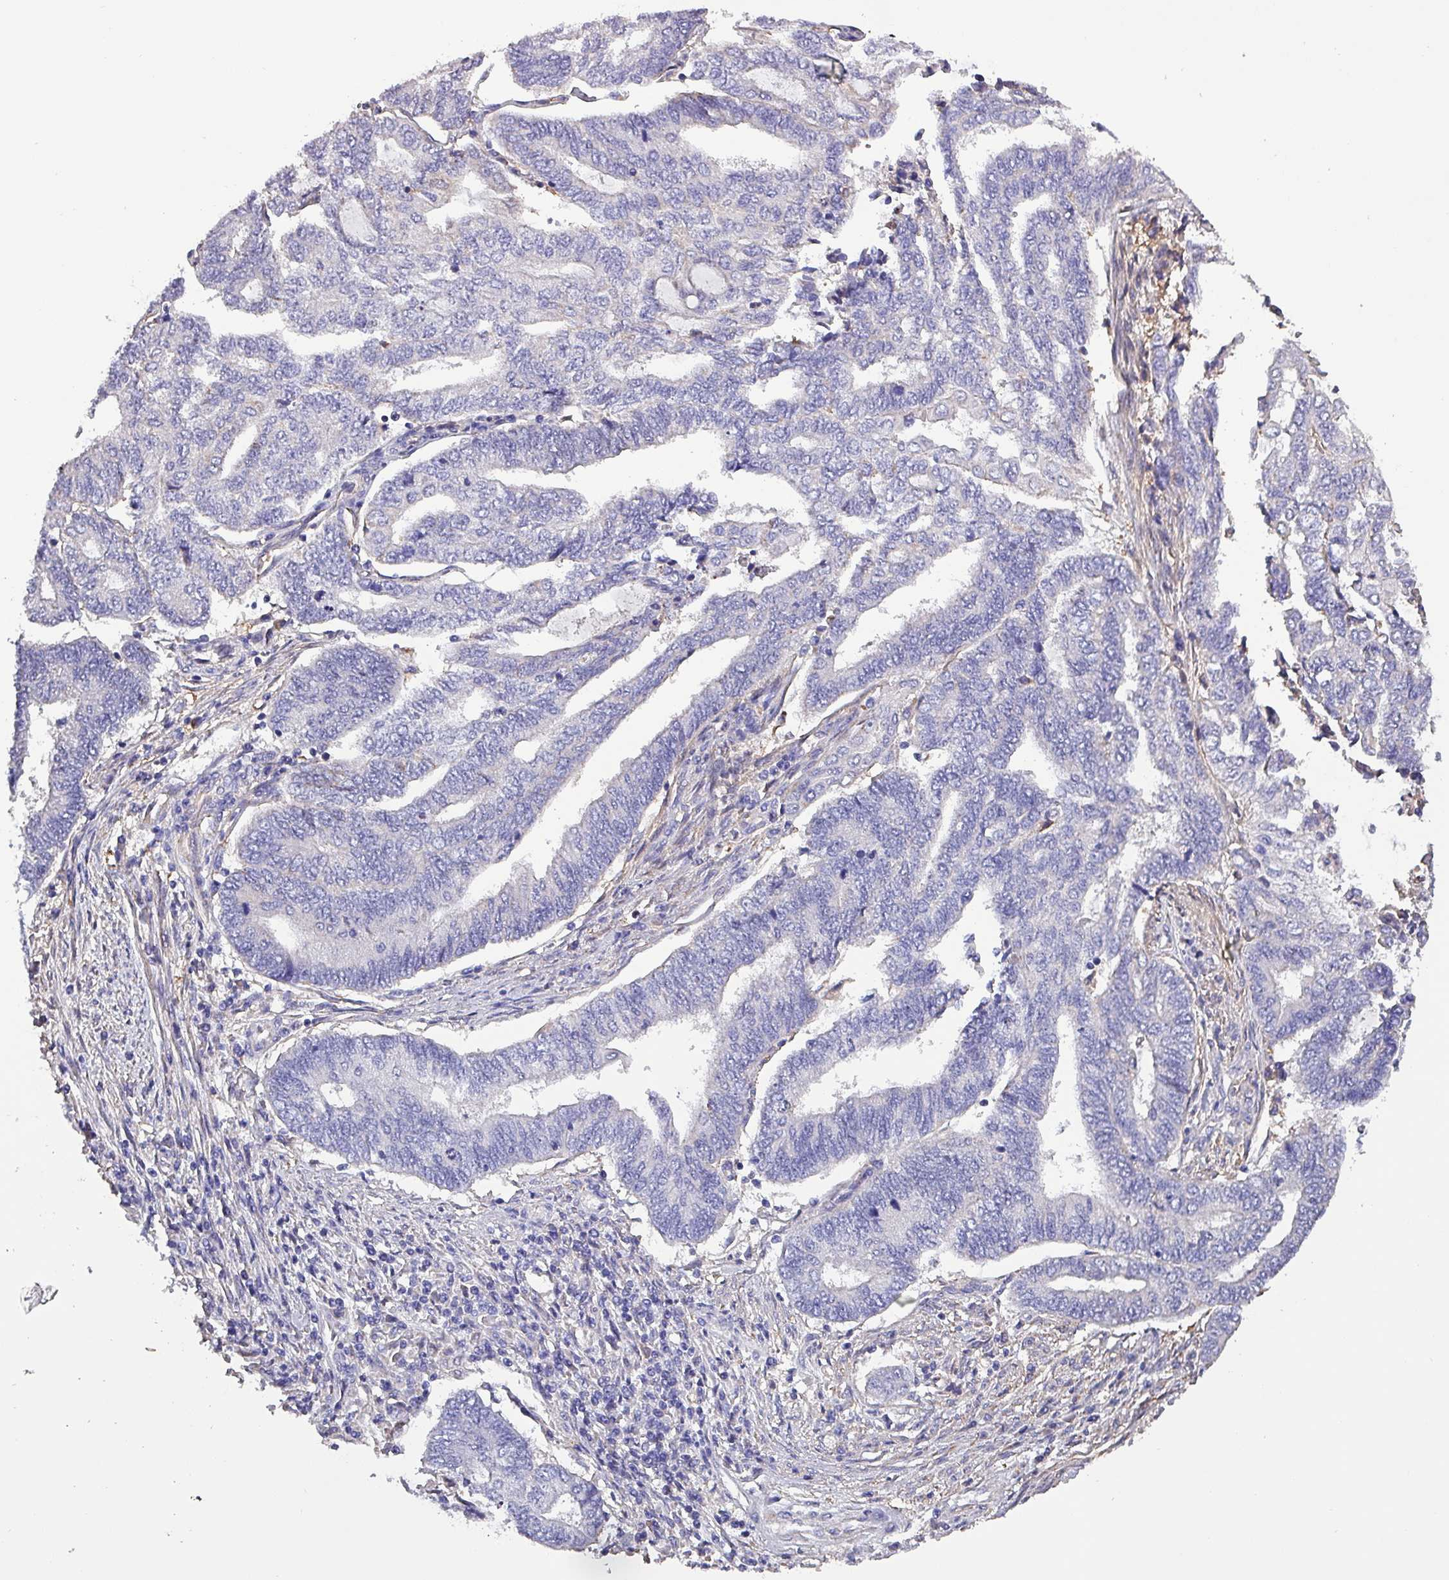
{"staining": {"intensity": "negative", "quantity": "none", "location": "none"}, "tissue": "endometrial cancer", "cell_type": "Tumor cells", "image_type": "cancer", "snomed": [{"axis": "morphology", "description": "Adenocarcinoma, NOS"}, {"axis": "topography", "description": "Uterus"}, {"axis": "topography", "description": "Endometrium"}], "caption": "Tumor cells are negative for protein expression in human endometrial cancer.", "gene": "HTRA4", "patient": {"sex": "female", "age": 70}}